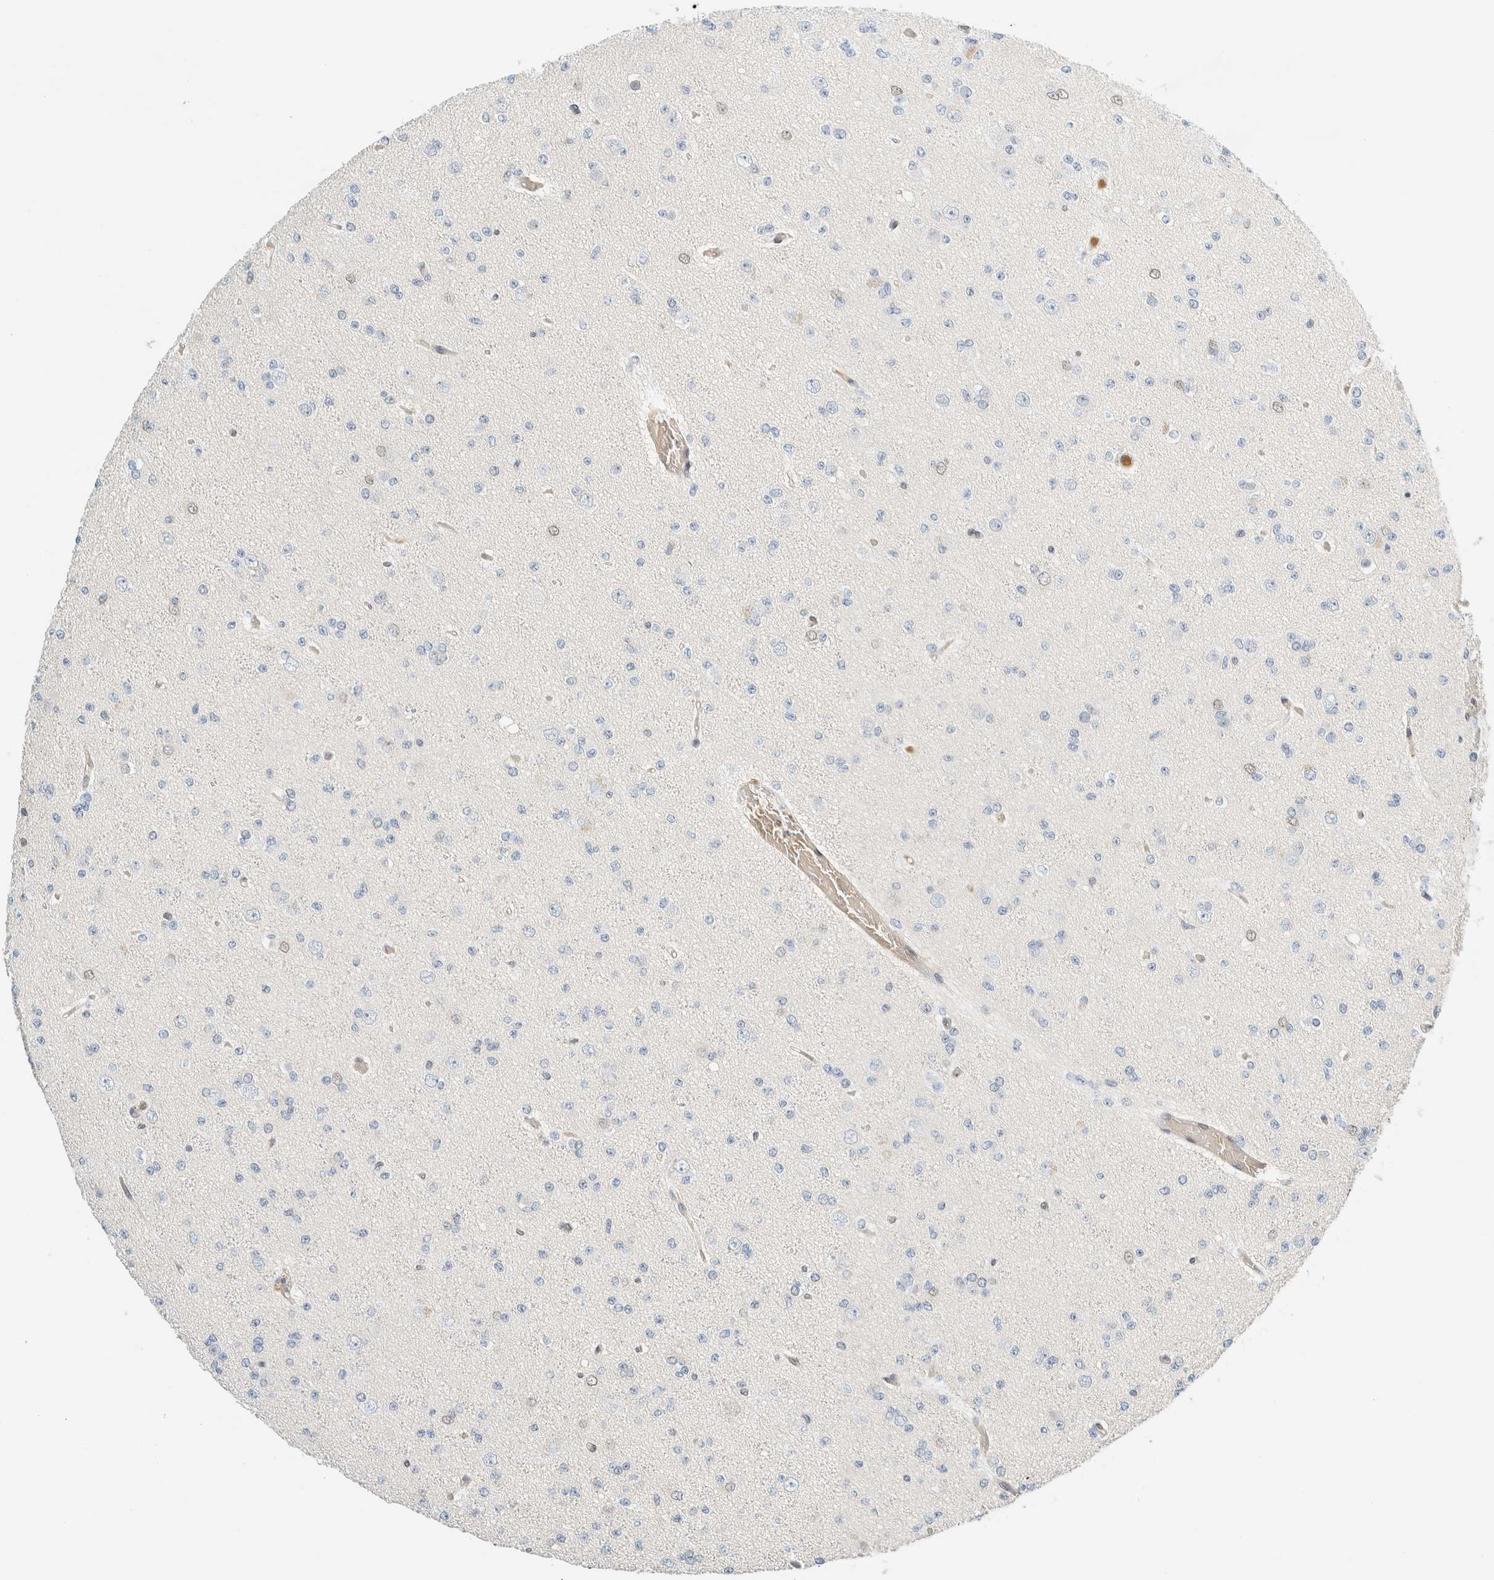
{"staining": {"intensity": "negative", "quantity": "none", "location": "none"}, "tissue": "glioma", "cell_type": "Tumor cells", "image_type": "cancer", "snomed": [{"axis": "morphology", "description": "Glioma, malignant, Low grade"}, {"axis": "topography", "description": "Brain"}], "caption": "Photomicrograph shows no protein expression in tumor cells of glioma tissue.", "gene": "TSTD2", "patient": {"sex": "female", "age": 22}}